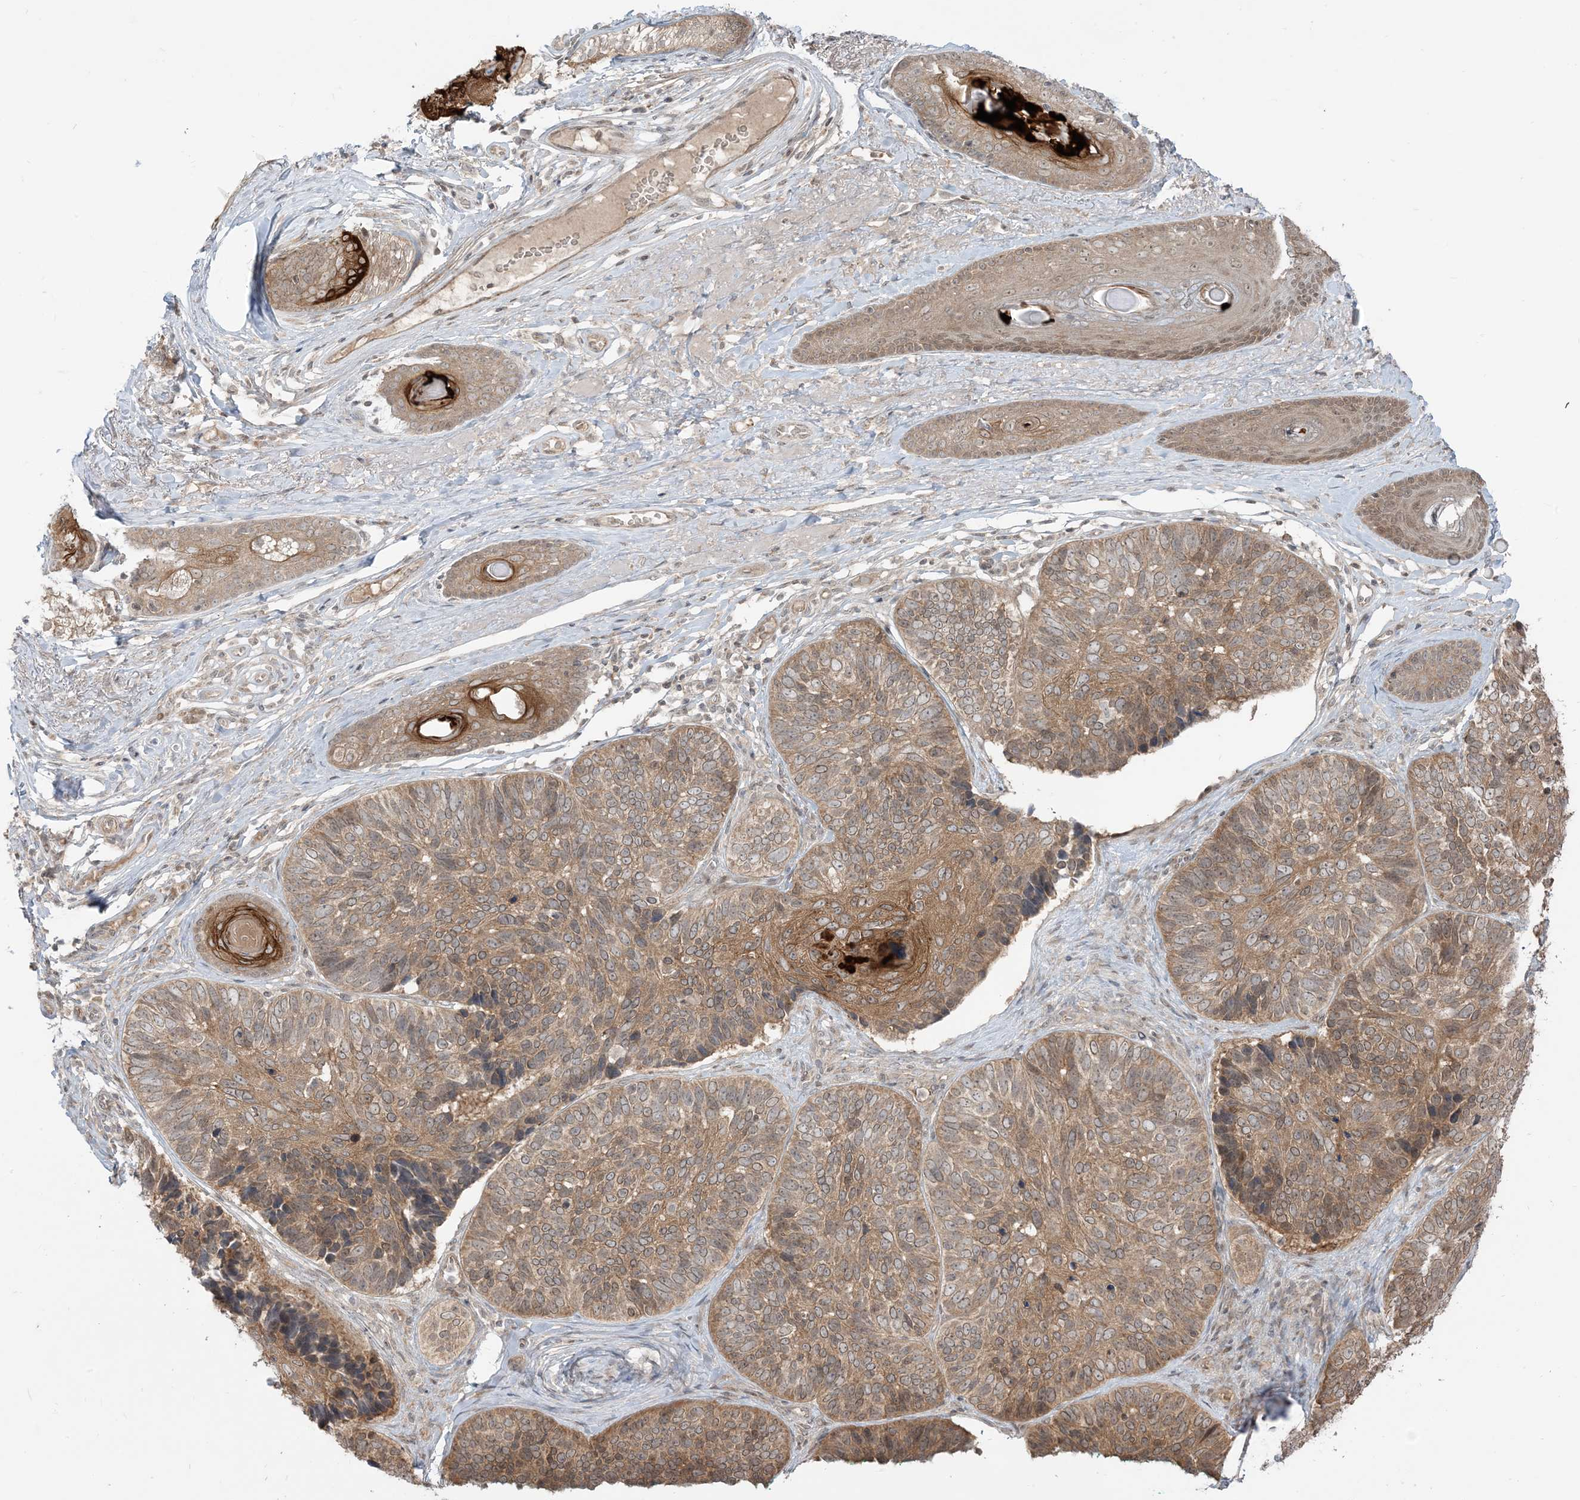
{"staining": {"intensity": "moderate", "quantity": ">75%", "location": "cytoplasmic/membranous"}, "tissue": "skin cancer", "cell_type": "Tumor cells", "image_type": "cancer", "snomed": [{"axis": "morphology", "description": "Basal cell carcinoma"}, {"axis": "topography", "description": "Skin"}], "caption": "This histopathology image reveals immunohistochemistry (IHC) staining of human skin cancer (basal cell carcinoma), with medium moderate cytoplasmic/membranous staining in approximately >75% of tumor cells.", "gene": "TBCC", "patient": {"sex": "male", "age": 62}}